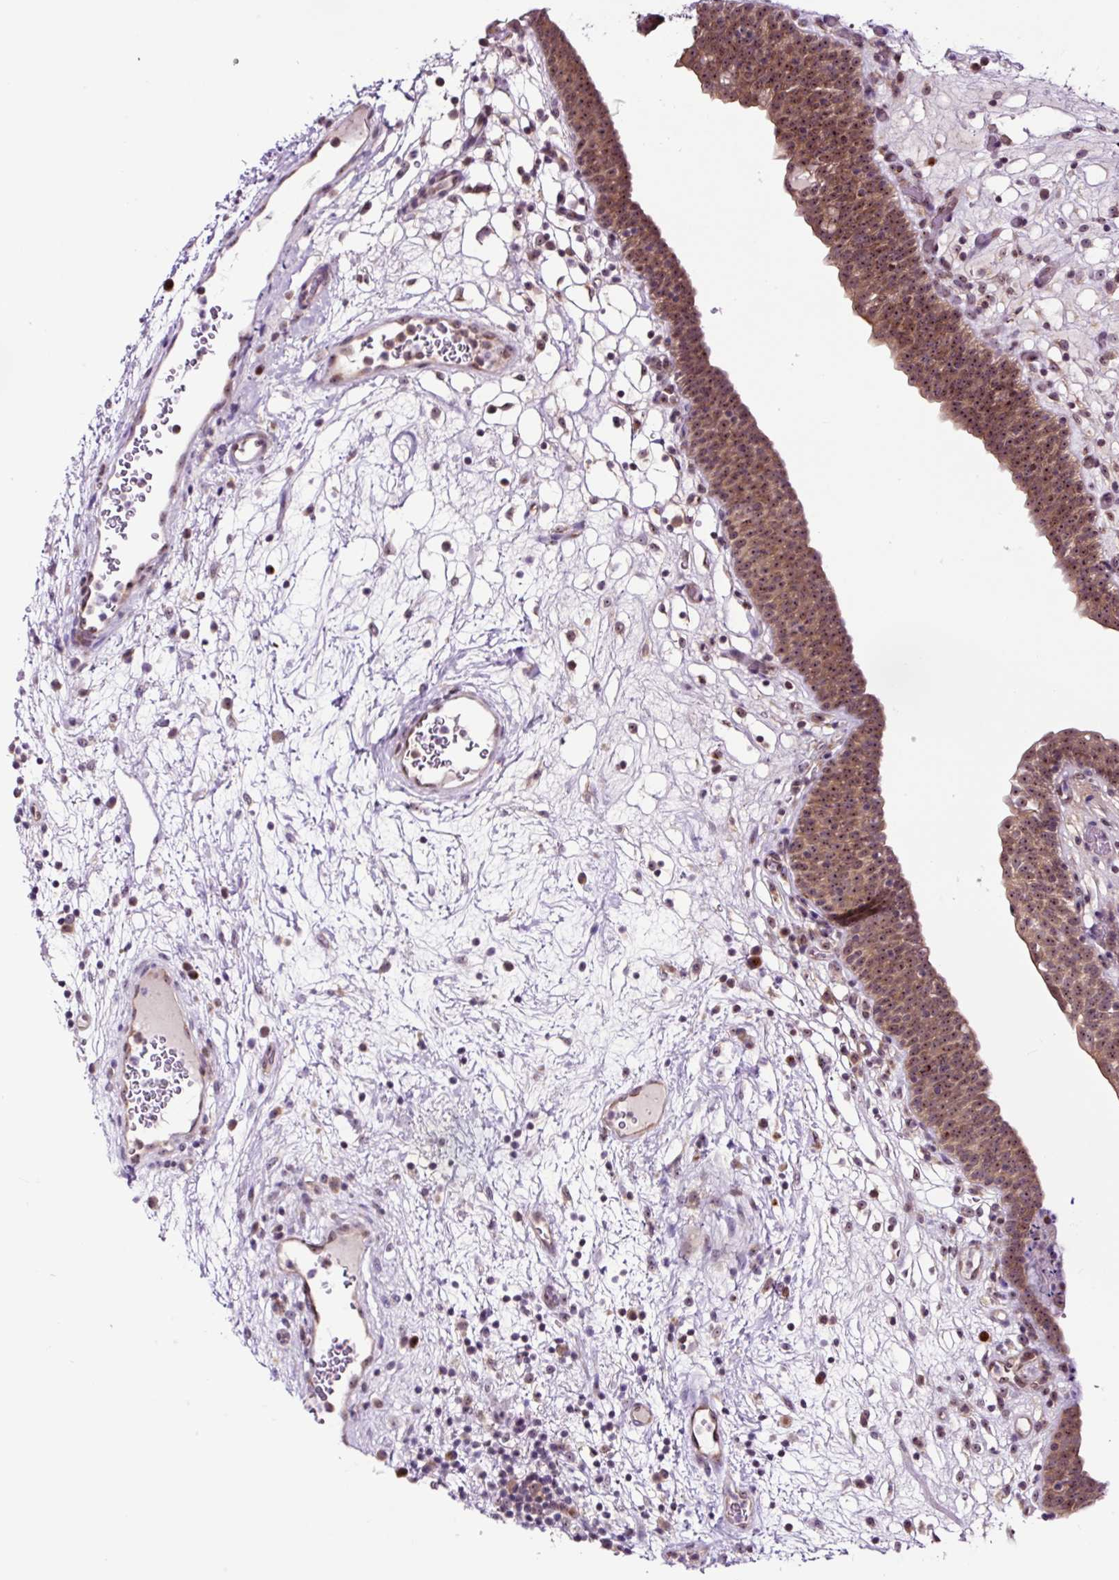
{"staining": {"intensity": "moderate", "quantity": ">75%", "location": "cytoplasmic/membranous,nuclear"}, "tissue": "urinary bladder", "cell_type": "Urothelial cells", "image_type": "normal", "snomed": [{"axis": "morphology", "description": "Normal tissue, NOS"}, {"axis": "topography", "description": "Urinary bladder"}], "caption": "A brown stain shows moderate cytoplasmic/membranous,nuclear staining of a protein in urothelial cells of benign urinary bladder.", "gene": "NOM1", "patient": {"sex": "male", "age": 71}}